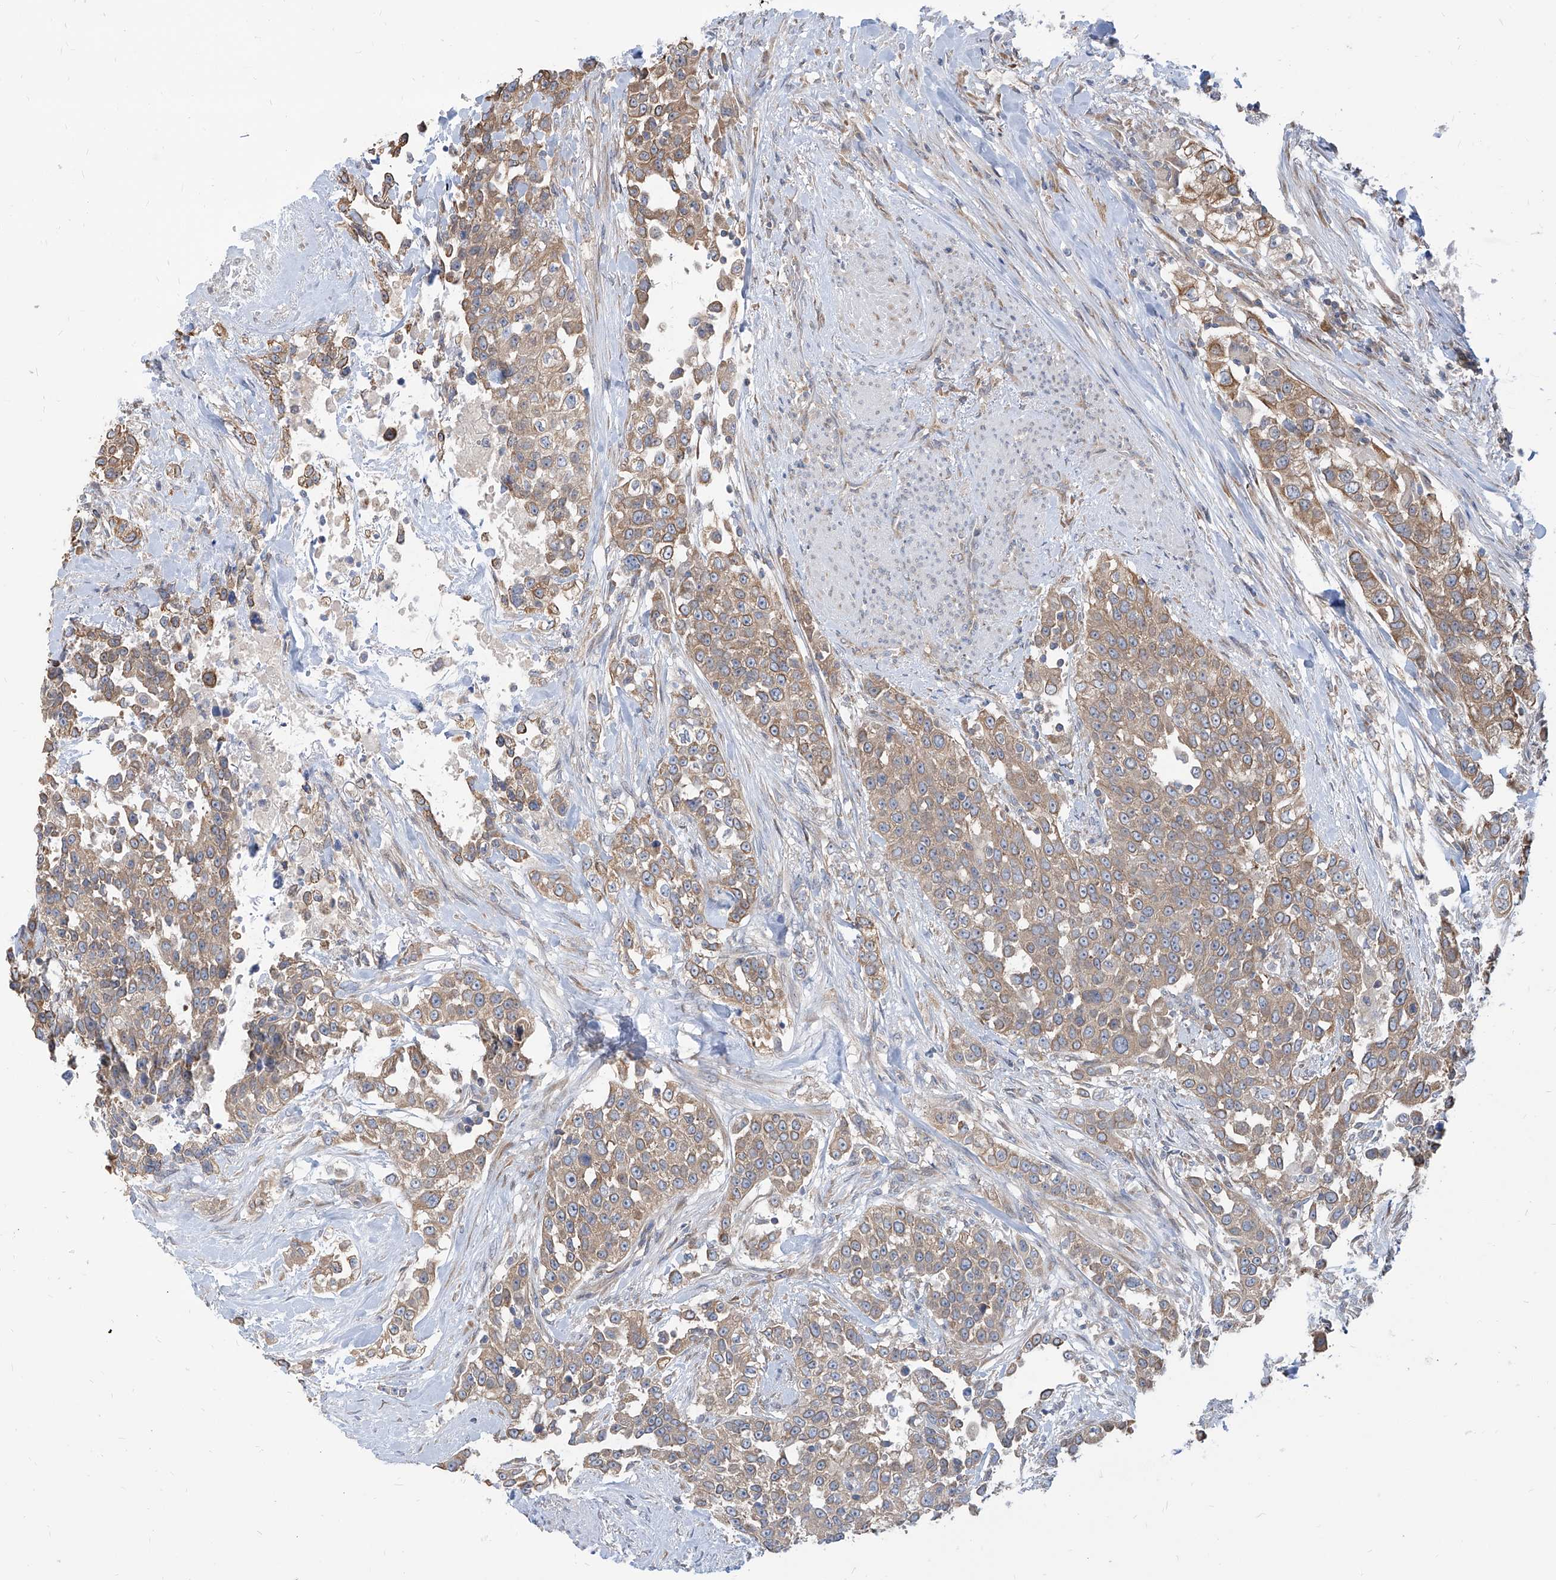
{"staining": {"intensity": "weak", "quantity": ">75%", "location": "cytoplasmic/membranous"}, "tissue": "urothelial cancer", "cell_type": "Tumor cells", "image_type": "cancer", "snomed": [{"axis": "morphology", "description": "Urothelial carcinoma, High grade"}, {"axis": "topography", "description": "Urinary bladder"}], "caption": "High-grade urothelial carcinoma stained with a protein marker reveals weak staining in tumor cells.", "gene": "FAM83B", "patient": {"sex": "female", "age": 80}}